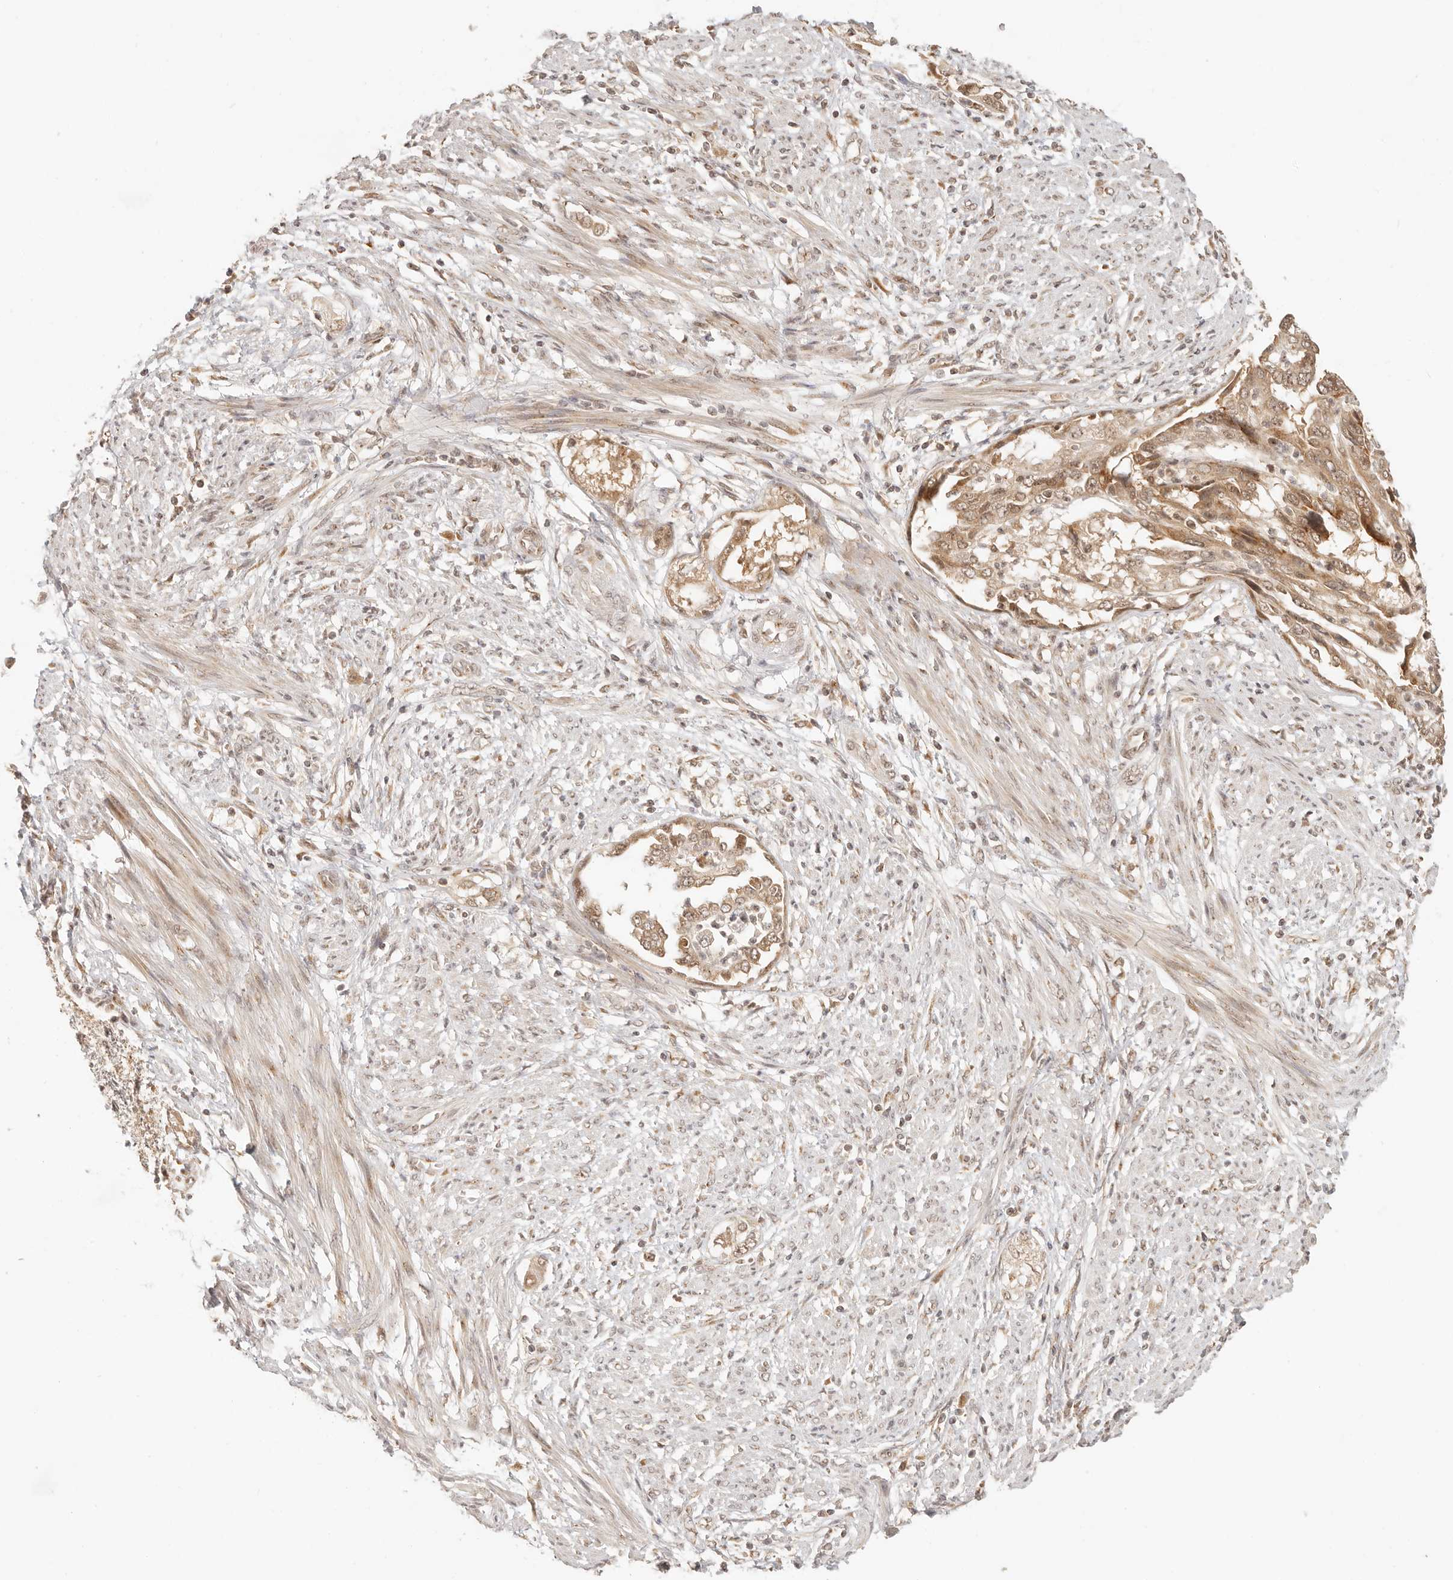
{"staining": {"intensity": "moderate", "quantity": ">75%", "location": "cytoplasmic/membranous,nuclear"}, "tissue": "endometrial cancer", "cell_type": "Tumor cells", "image_type": "cancer", "snomed": [{"axis": "morphology", "description": "Adenocarcinoma, NOS"}, {"axis": "topography", "description": "Endometrium"}], "caption": "A high-resolution micrograph shows immunohistochemistry (IHC) staining of endometrial cancer (adenocarcinoma), which reveals moderate cytoplasmic/membranous and nuclear expression in about >75% of tumor cells.", "gene": "INTS11", "patient": {"sex": "female", "age": 85}}